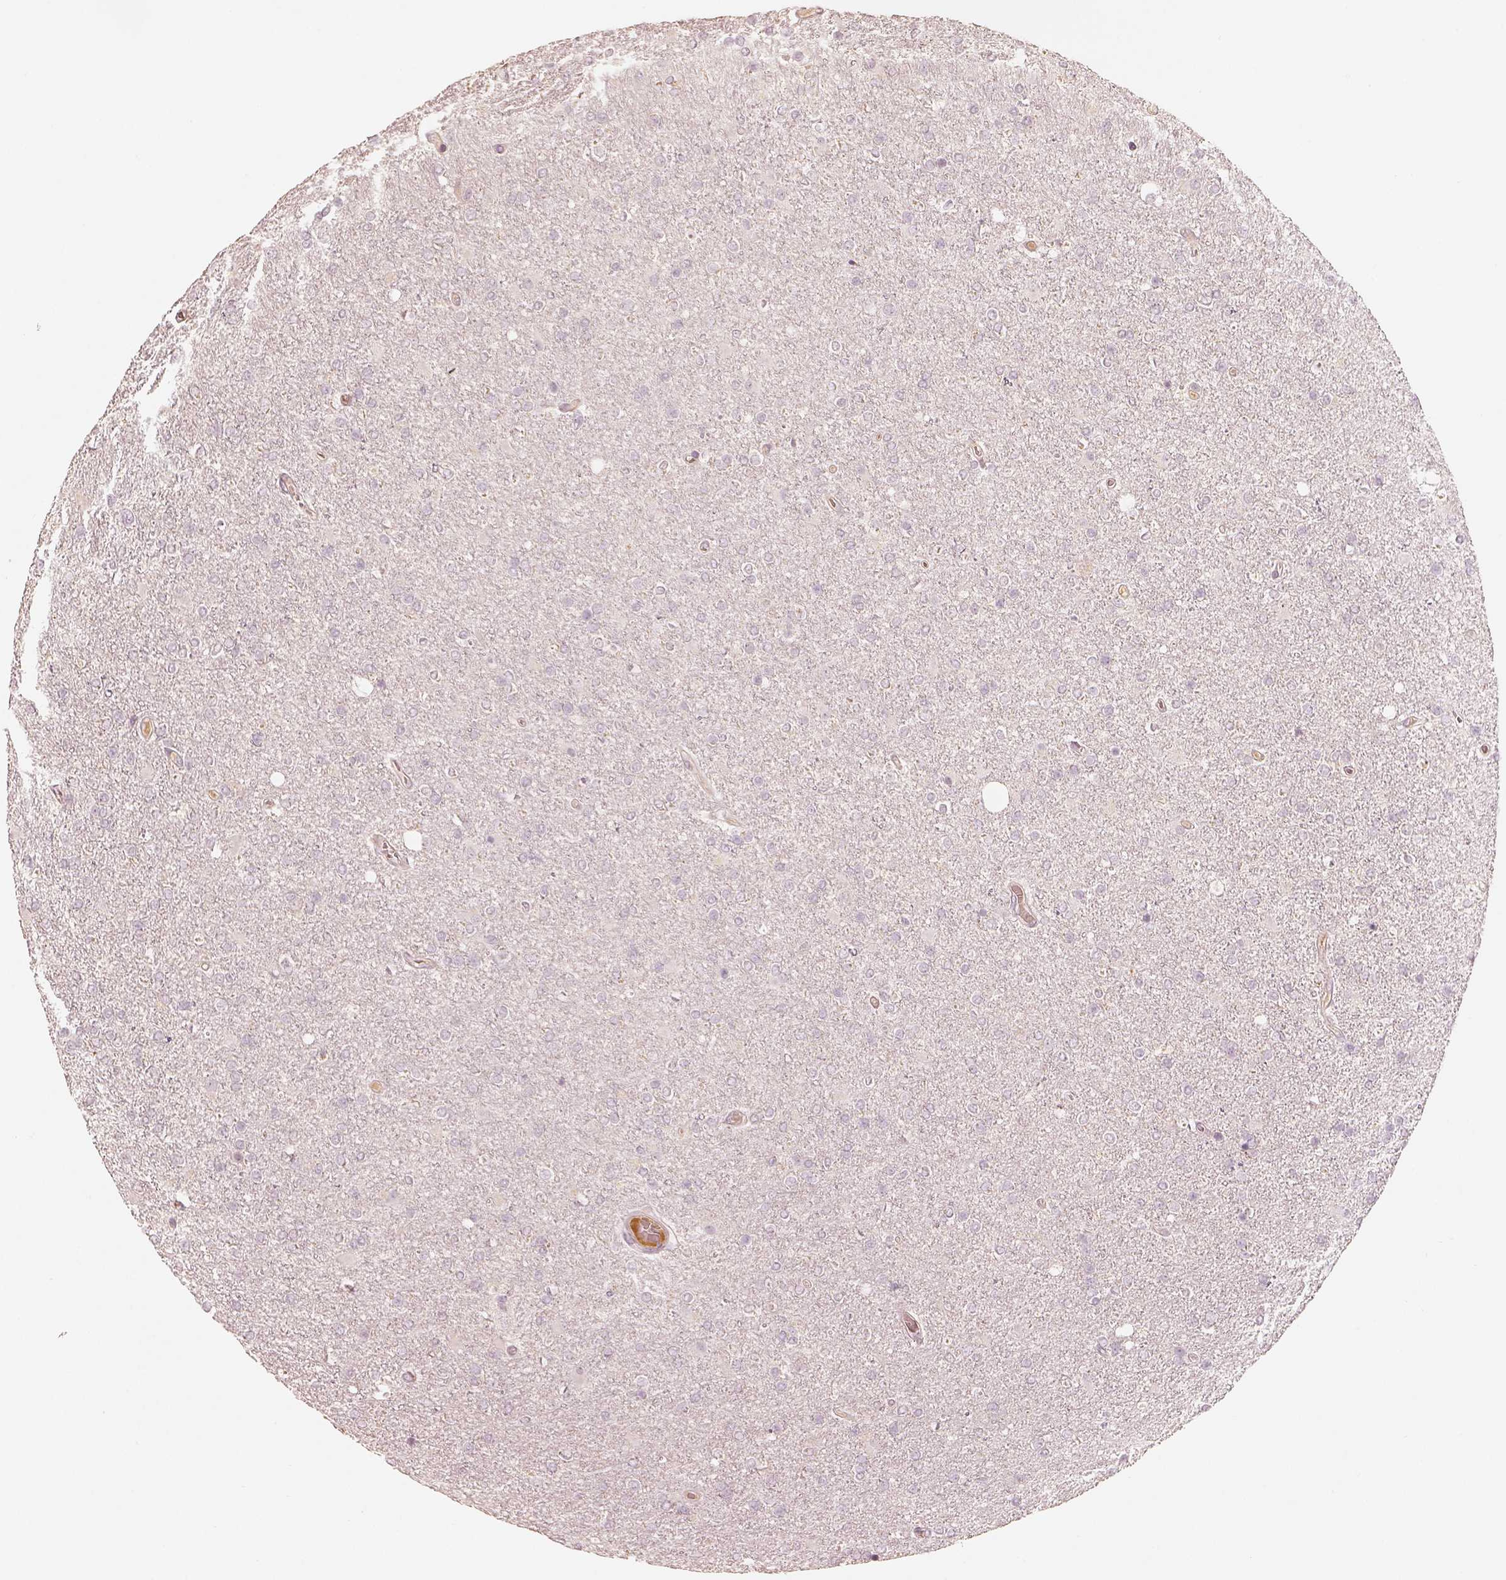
{"staining": {"intensity": "negative", "quantity": "none", "location": "none"}, "tissue": "glioma", "cell_type": "Tumor cells", "image_type": "cancer", "snomed": [{"axis": "morphology", "description": "Glioma, malignant, High grade"}, {"axis": "topography", "description": "Cerebral cortex"}], "caption": "High magnification brightfield microscopy of malignant glioma (high-grade) stained with DAB (3,3'-diaminobenzidine) (brown) and counterstained with hematoxylin (blue): tumor cells show no significant positivity.", "gene": "GORASP2", "patient": {"sex": "male", "age": 70}}